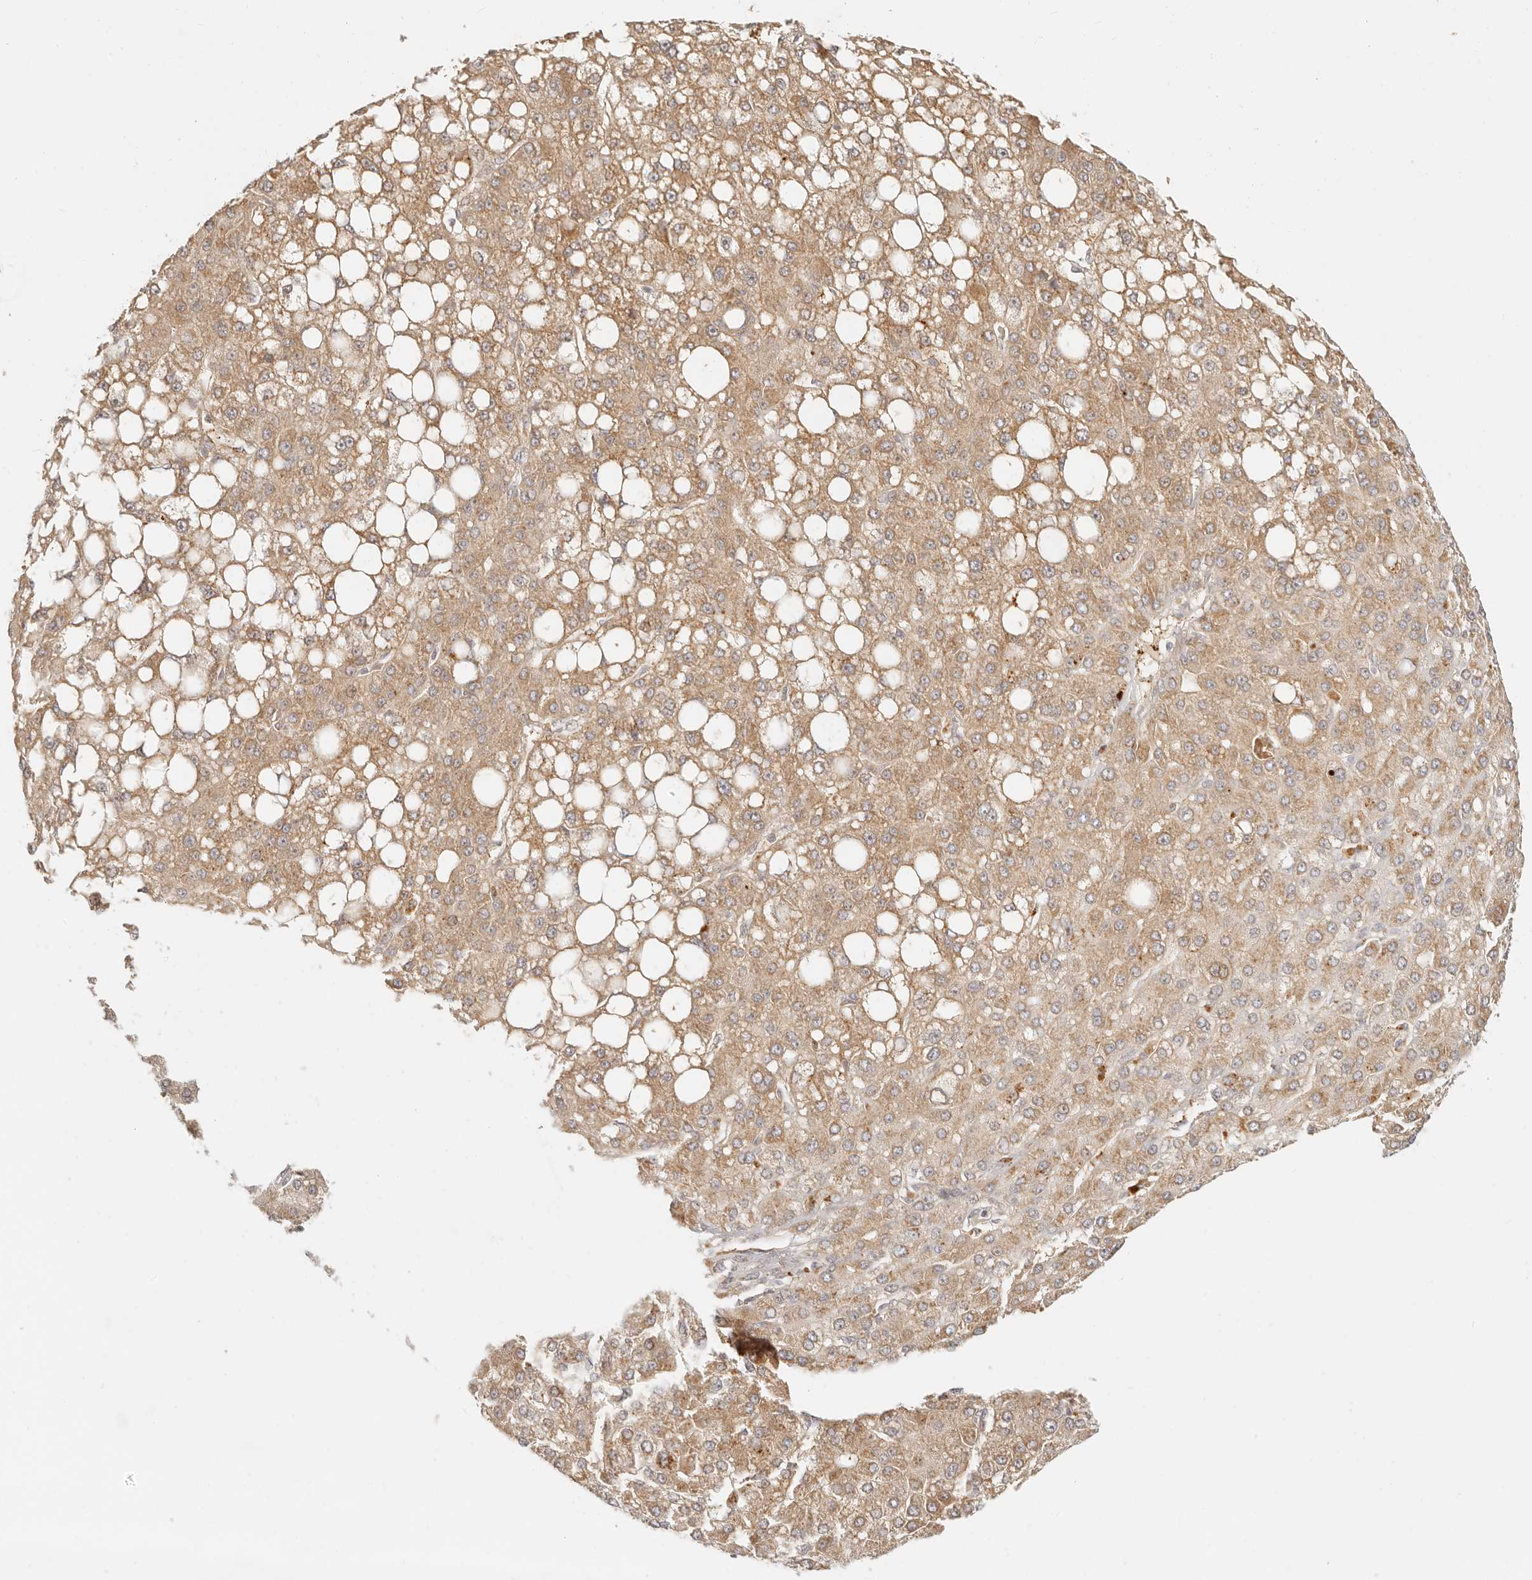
{"staining": {"intensity": "weak", "quantity": ">75%", "location": "cytoplasmic/membranous"}, "tissue": "liver cancer", "cell_type": "Tumor cells", "image_type": "cancer", "snomed": [{"axis": "morphology", "description": "Carcinoma, Hepatocellular, NOS"}, {"axis": "topography", "description": "Liver"}], "caption": "Human liver hepatocellular carcinoma stained with a brown dye exhibits weak cytoplasmic/membranous positive positivity in approximately >75% of tumor cells.", "gene": "INTS11", "patient": {"sex": "male", "age": 67}}